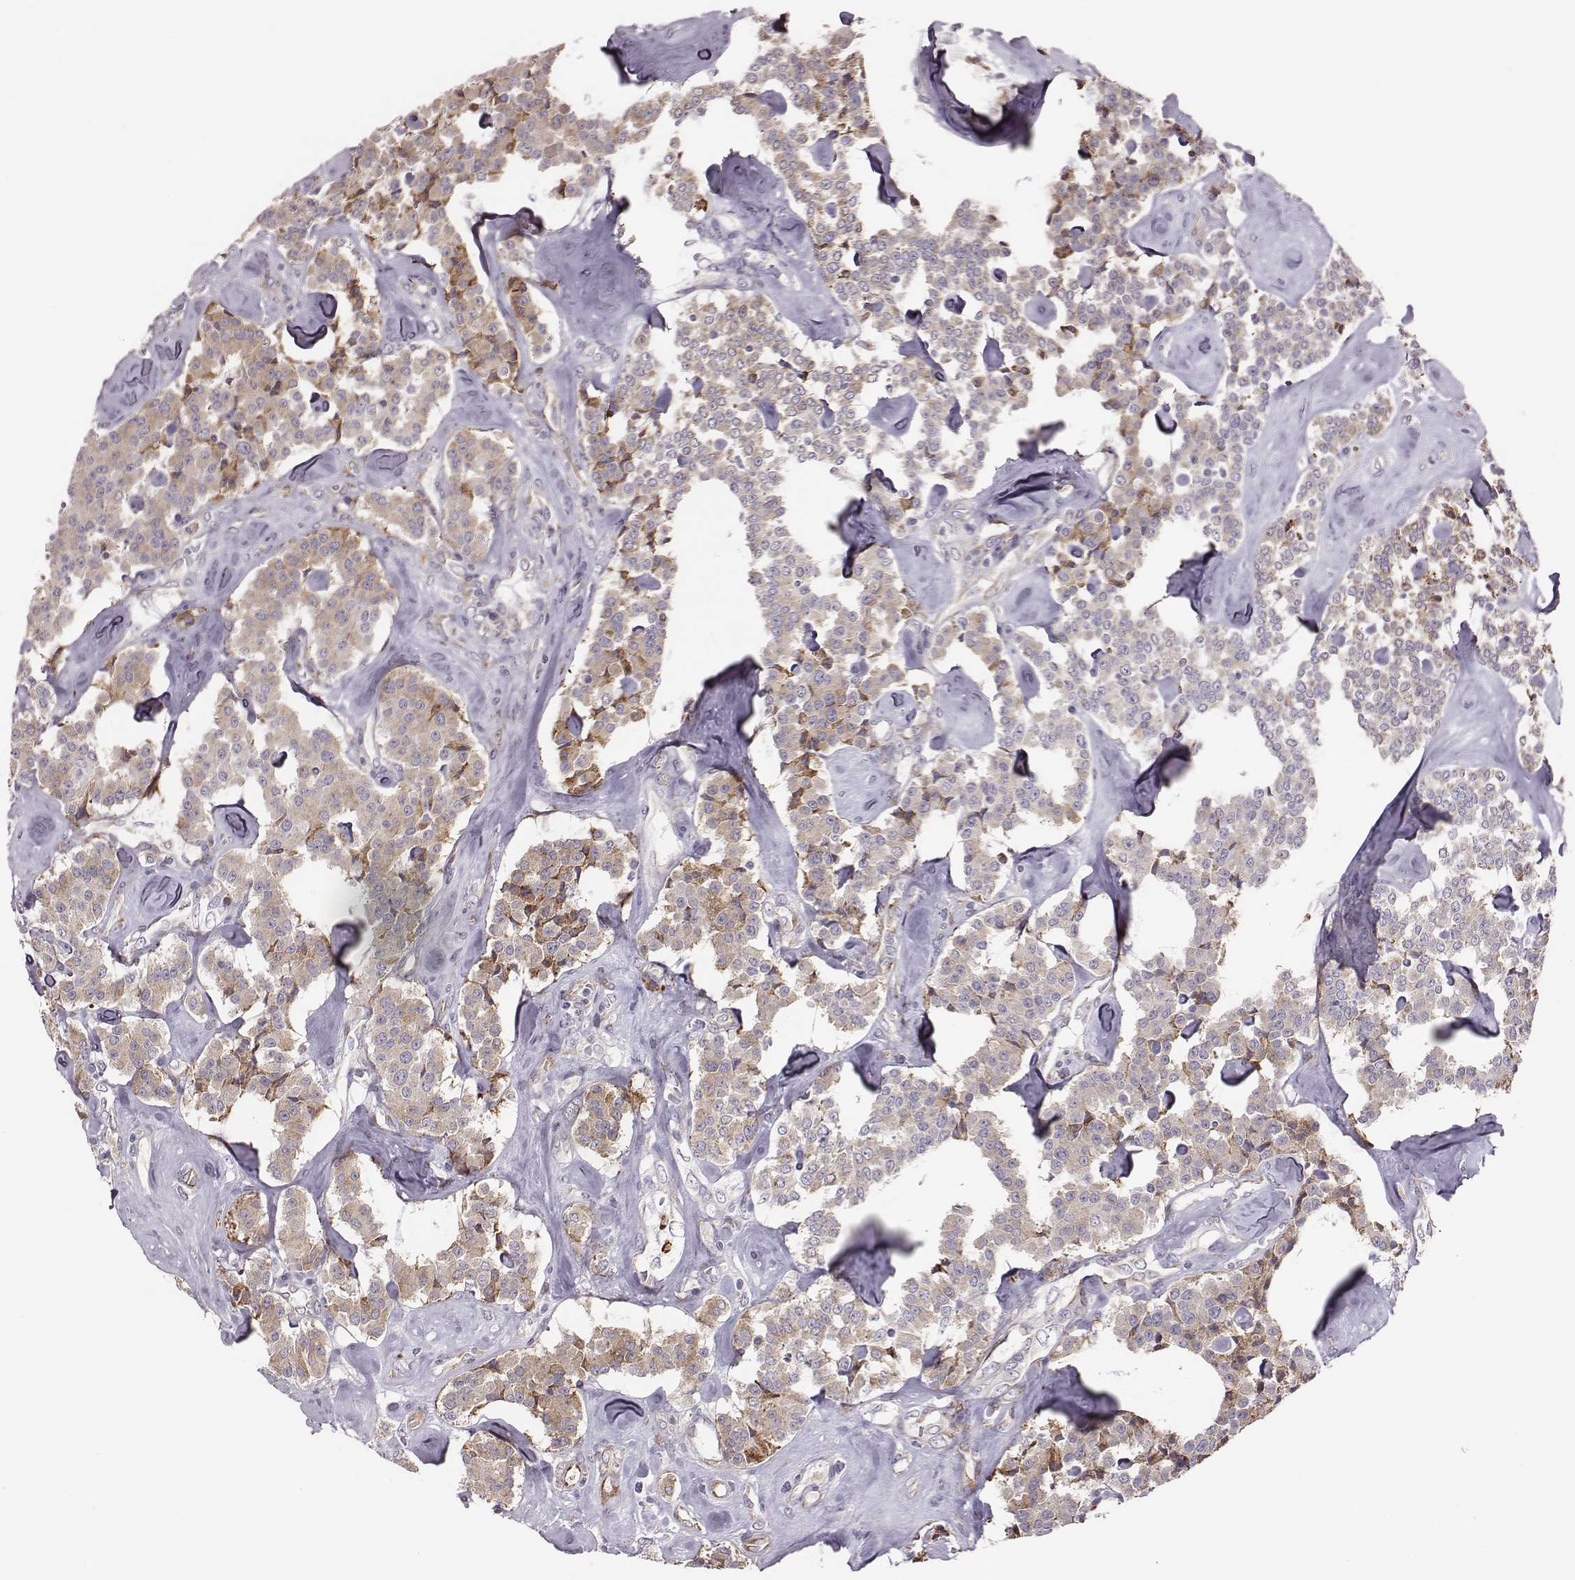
{"staining": {"intensity": "moderate", "quantity": ">75%", "location": "cytoplasmic/membranous"}, "tissue": "carcinoid", "cell_type": "Tumor cells", "image_type": "cancer", "snomed": [{"axis": "morphology", "description": "Carcinoid, malignant, NOS"}, {"axis": "topography", "description": "Pancreas"}], "caption": "Carcinoid stained with a brown dye displays moderate cytoplasmic/membranous positive positivity in about >75% of tumor cells.", "gene": "SELENOI", "patient": {"sex": "male", "age": 41}}